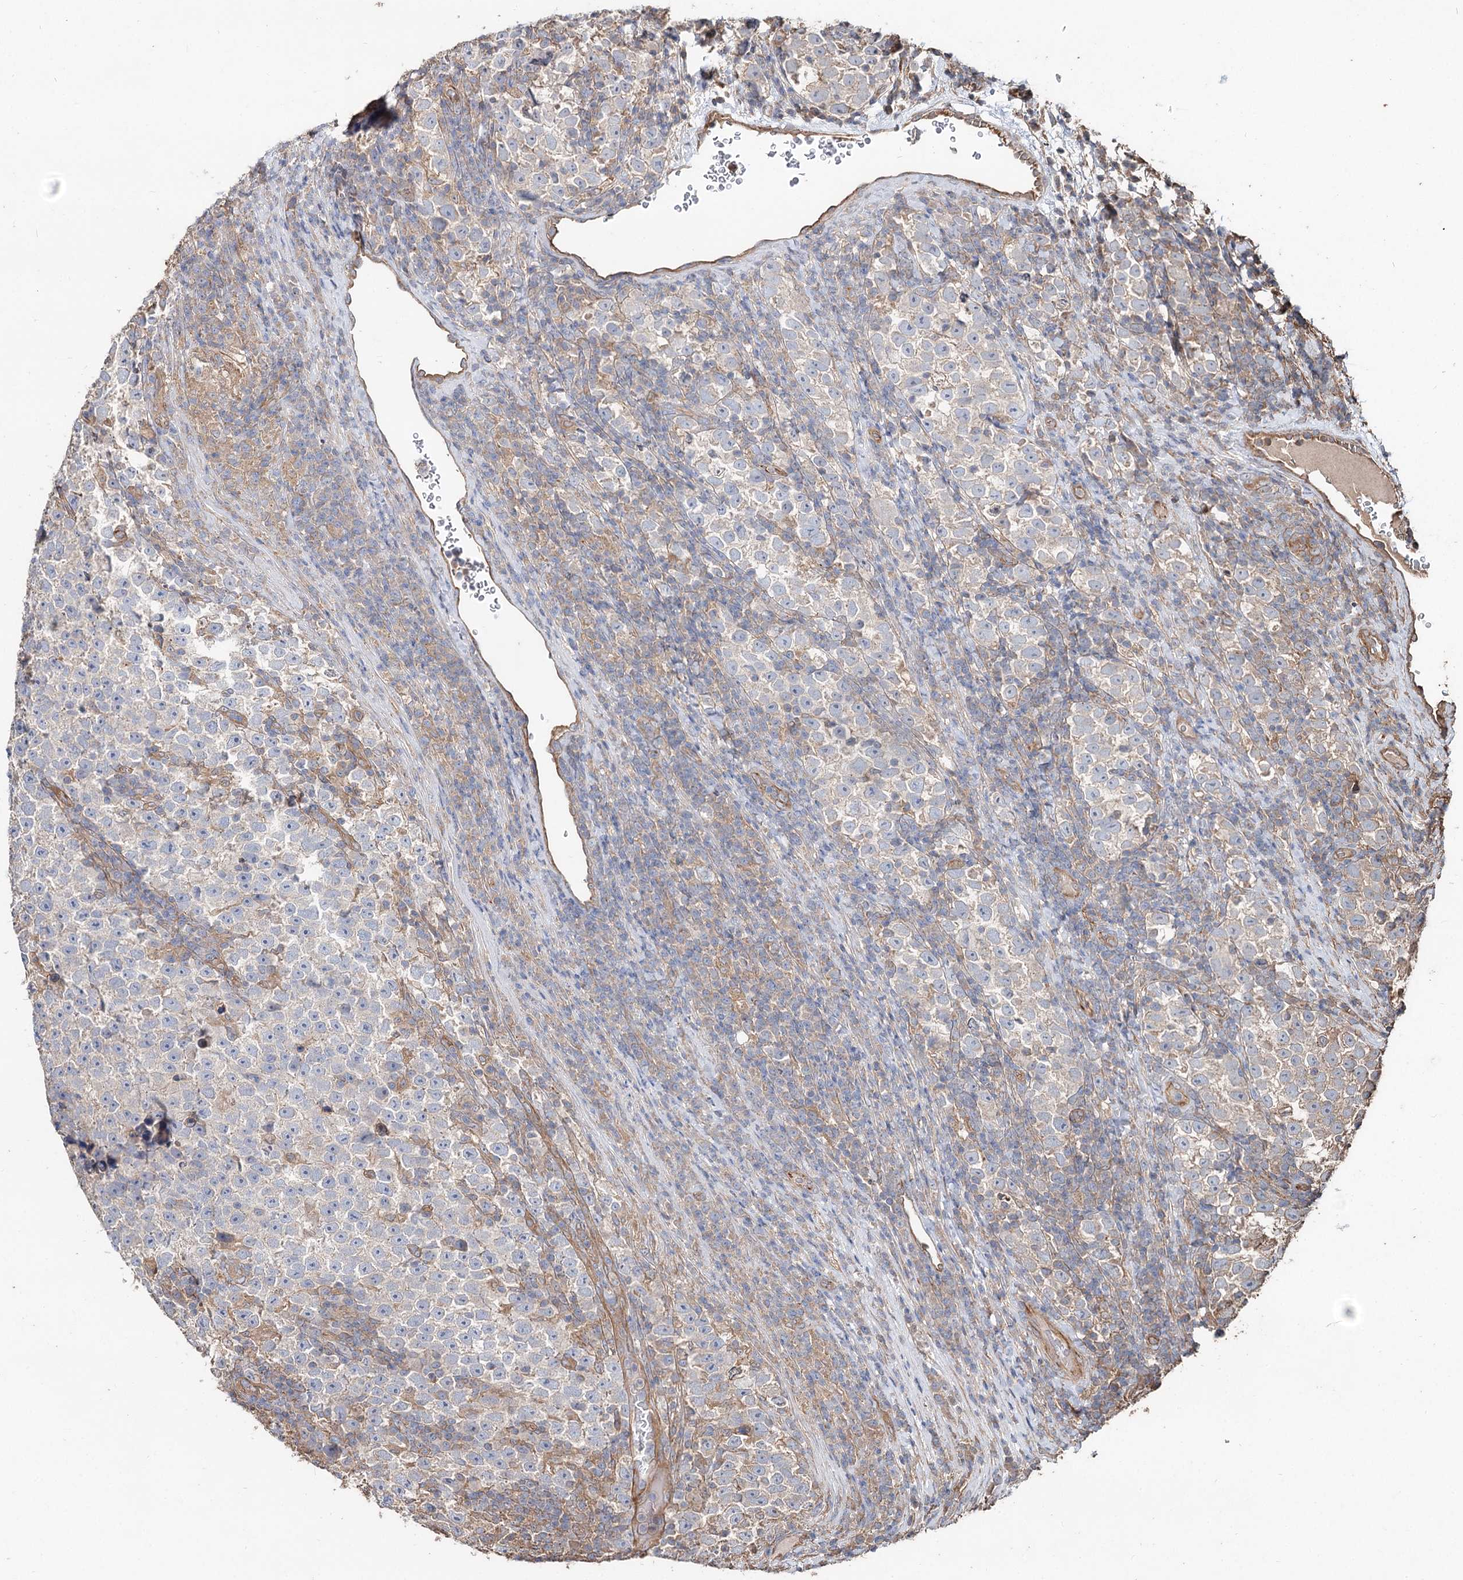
{"staining": {"intensity": "negative", "quantity": "none", "location": "none"}, "tissue": "testis cancer", "cell_type": "Tumor cells", "image_type": "cancer", "snomed": [{"axis": "morphology", "description": "Normal tissue, NOS"}, {"axis": "morphology", "description": "Seminoma, NOS"}, {"axis": "topography", "description": "Testis"}], "caption": "Protein analysis of testis cancer (seminoma) displays no significant staining in tumor cells.", "gene": "SPART", "patient": {"sex": "male", "age": 43}}